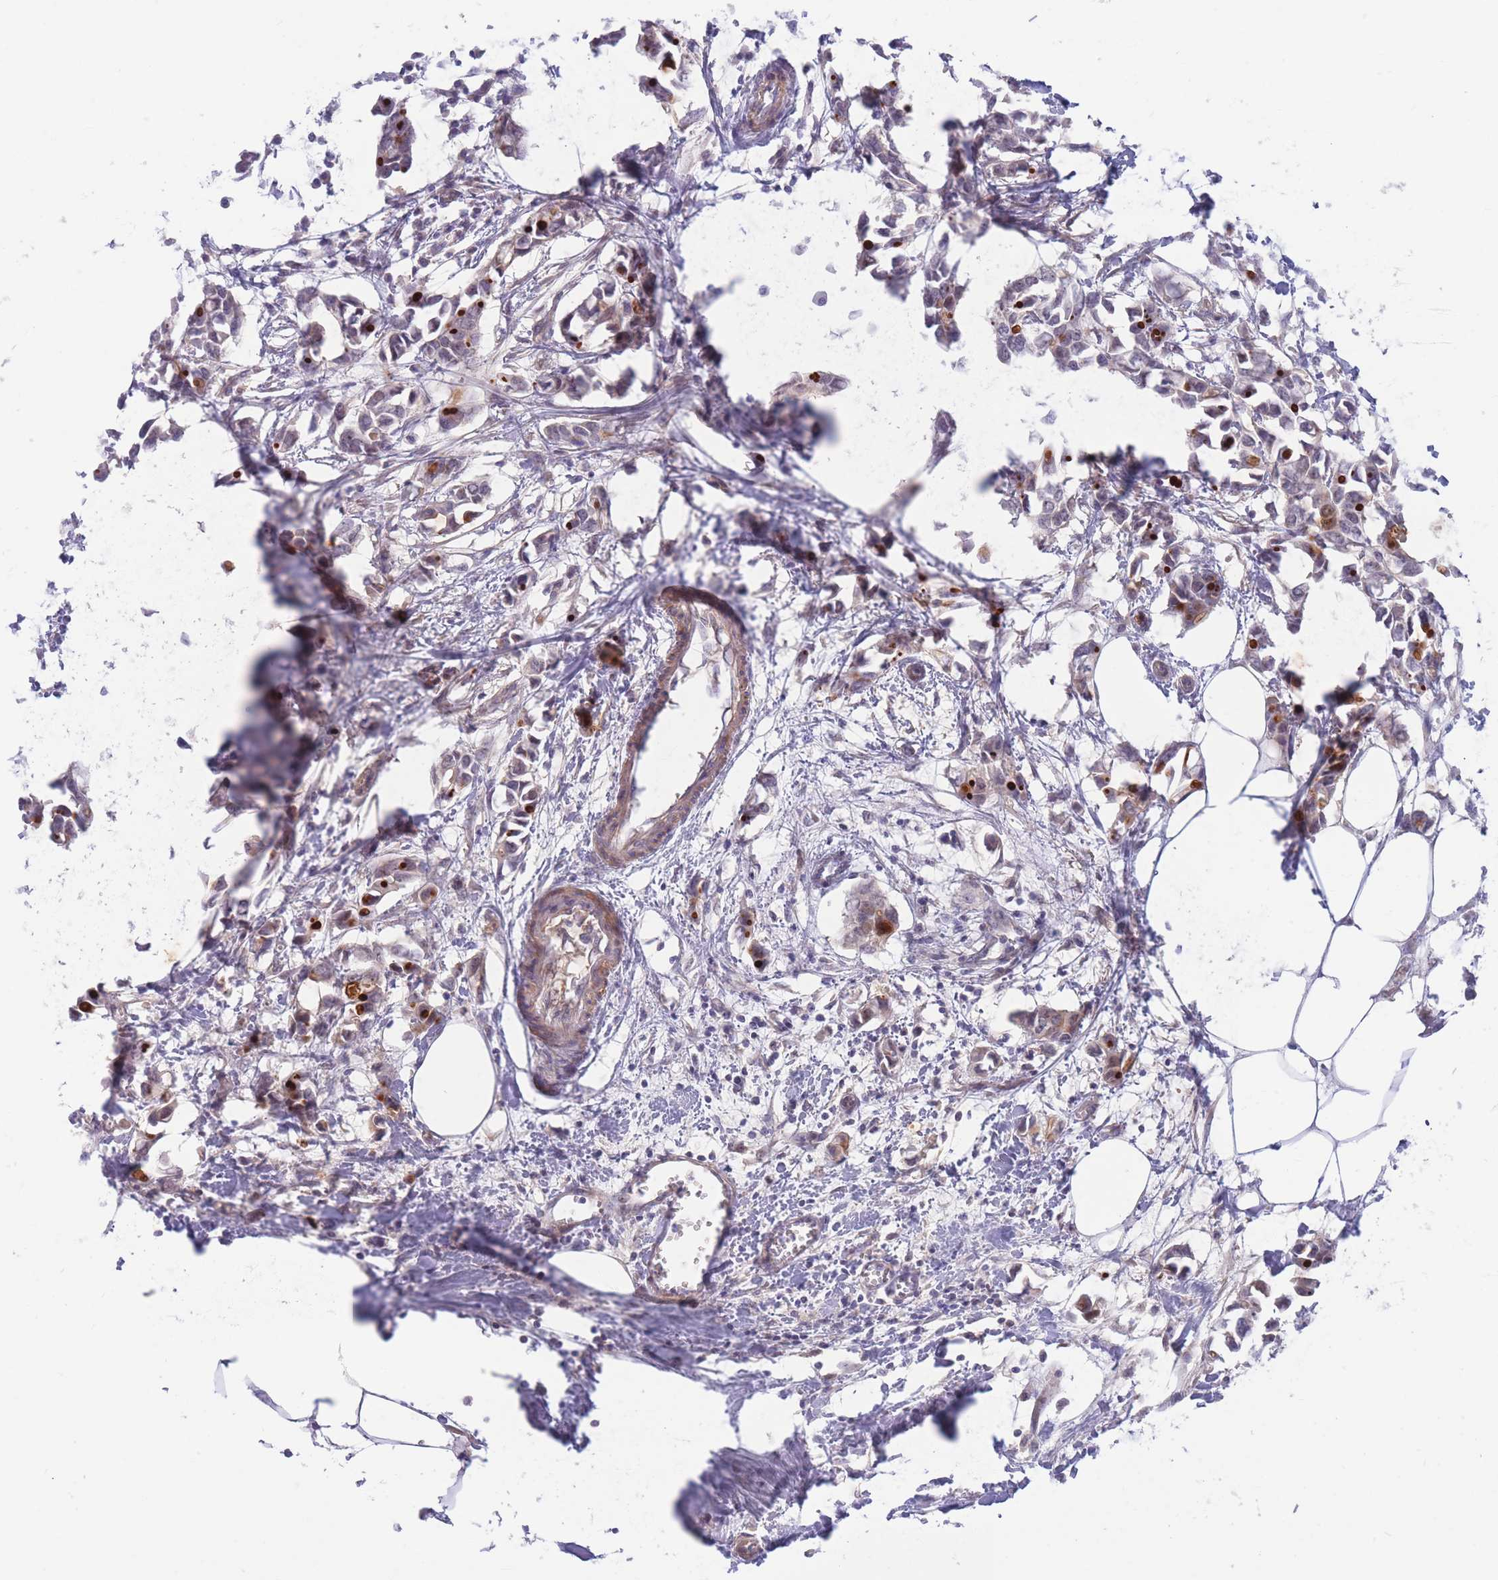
{"staining": {"intensity": "negative", "quantity": "none", "location": "none"}, "tissue": "breast cancer", "cell_type": "Tumor cells", "image_type": "cancer", "snomed": [{"axis": "morphology", "description": "Duct carcinoma"}, {"axis": "topography", "description": "Breast"}], "caption": "Tumor cells show no significant positivity in breast cancer. The staining was performed using DAB (3,3'-diaminobenzidine) to visualize the protein expression in brown, while the nuclei were stained in blue with hematoxylin (Magnification: 20x).", "gene": "APOL4", "patient": {"sex": "female", "age": 41}}